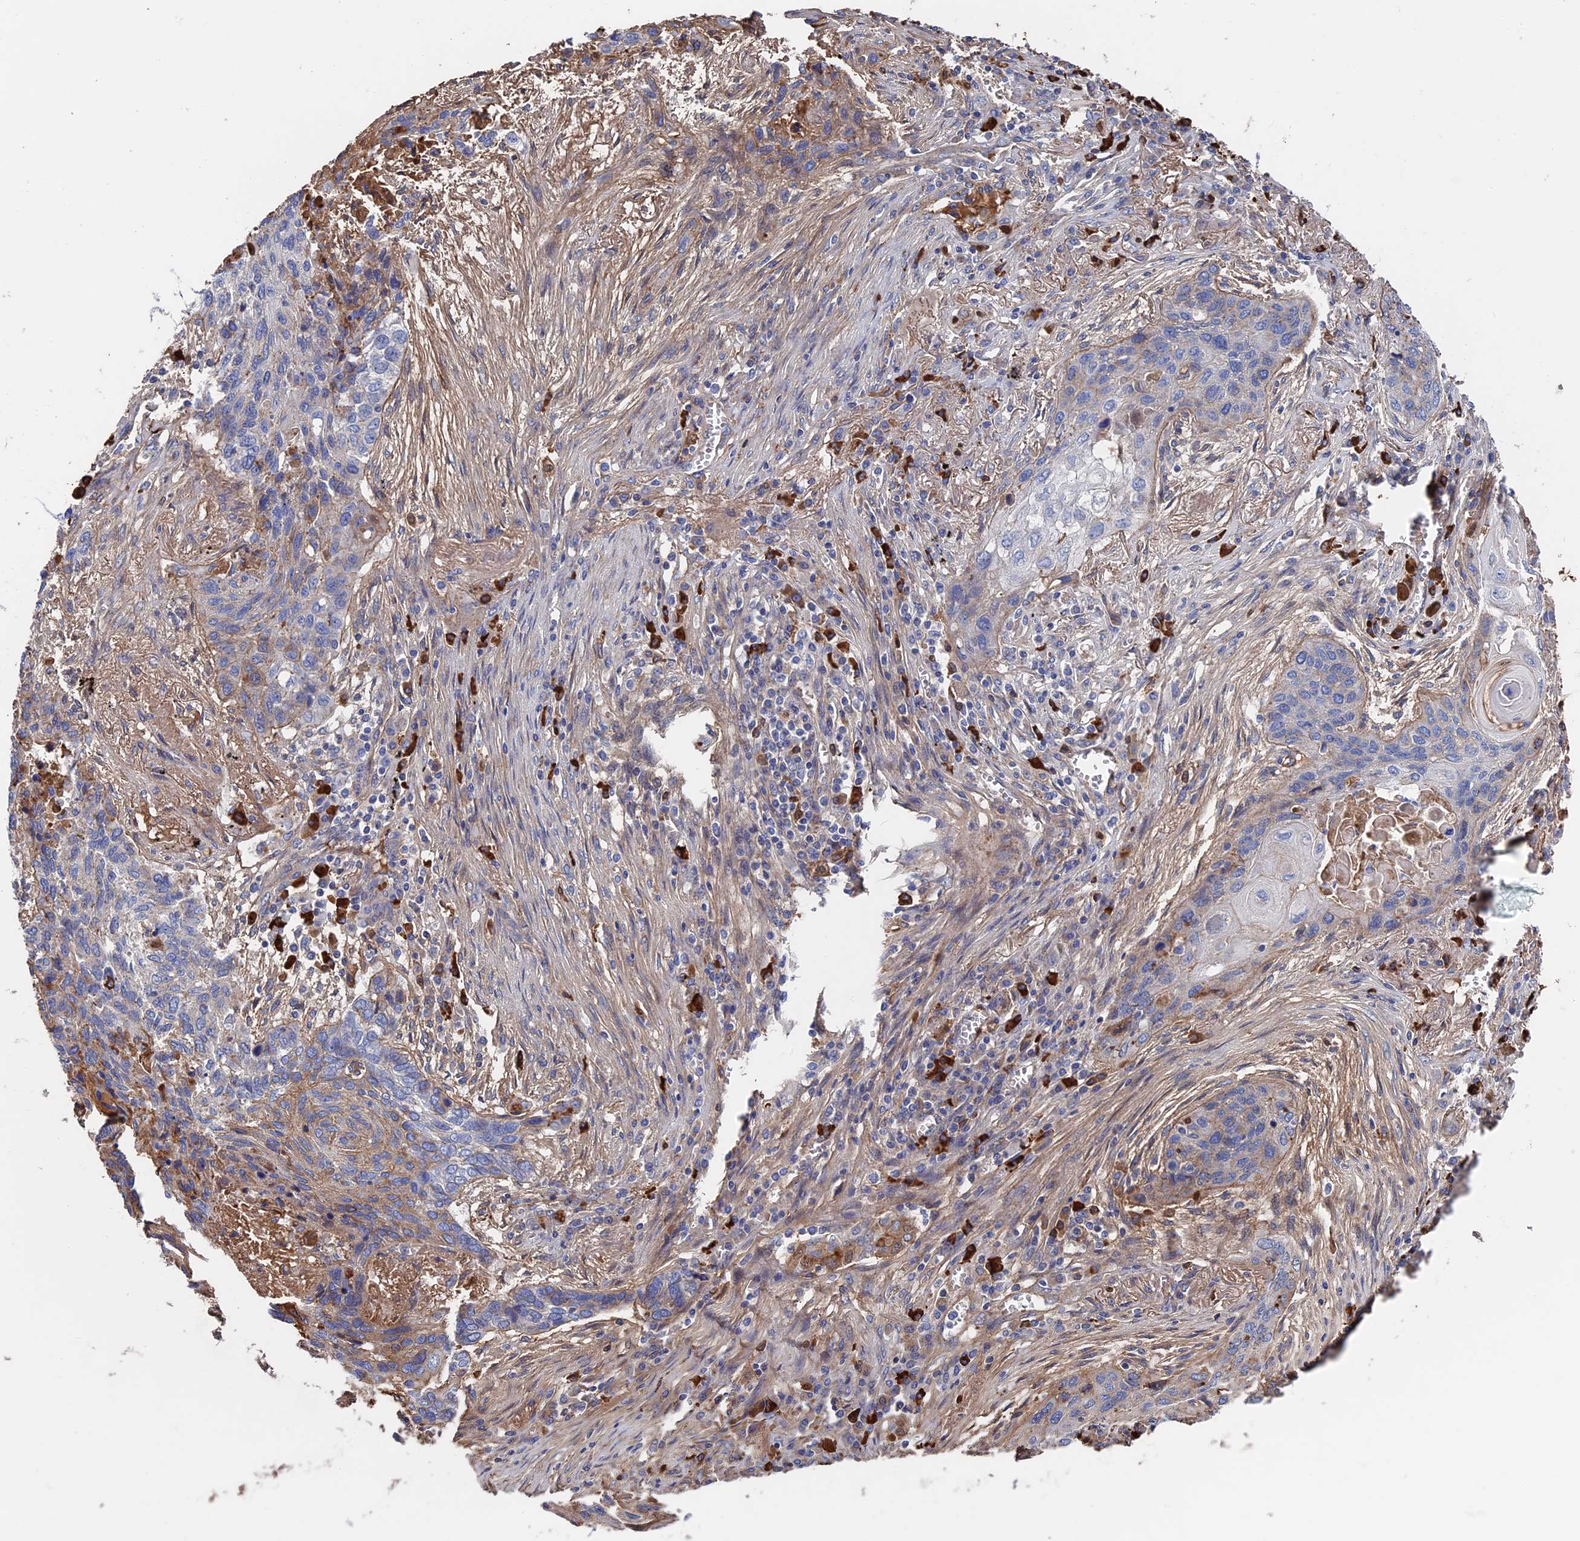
{"staining": {"intensity": "weak", "quantity": "<25%", "location": "cytoplasmic/membranous"}, "tissue": "lung cancer", "cell_type": "Tumor cells", "image_type": "cancer", "snomed": [{"axis": "morphology", "description": "Squamous cell carcinoma, NOS"}, {"axis": "topography", "description": "Lung"}], "caption": "Tumor cells show no significant protein positivity in squamous cell carcinoma (lung). (DAB (3,3'-diaminobenzidine) IHC, high magnification).", "gene": "RPUSD1", "patient": {"sex": "female", "age": 63}}